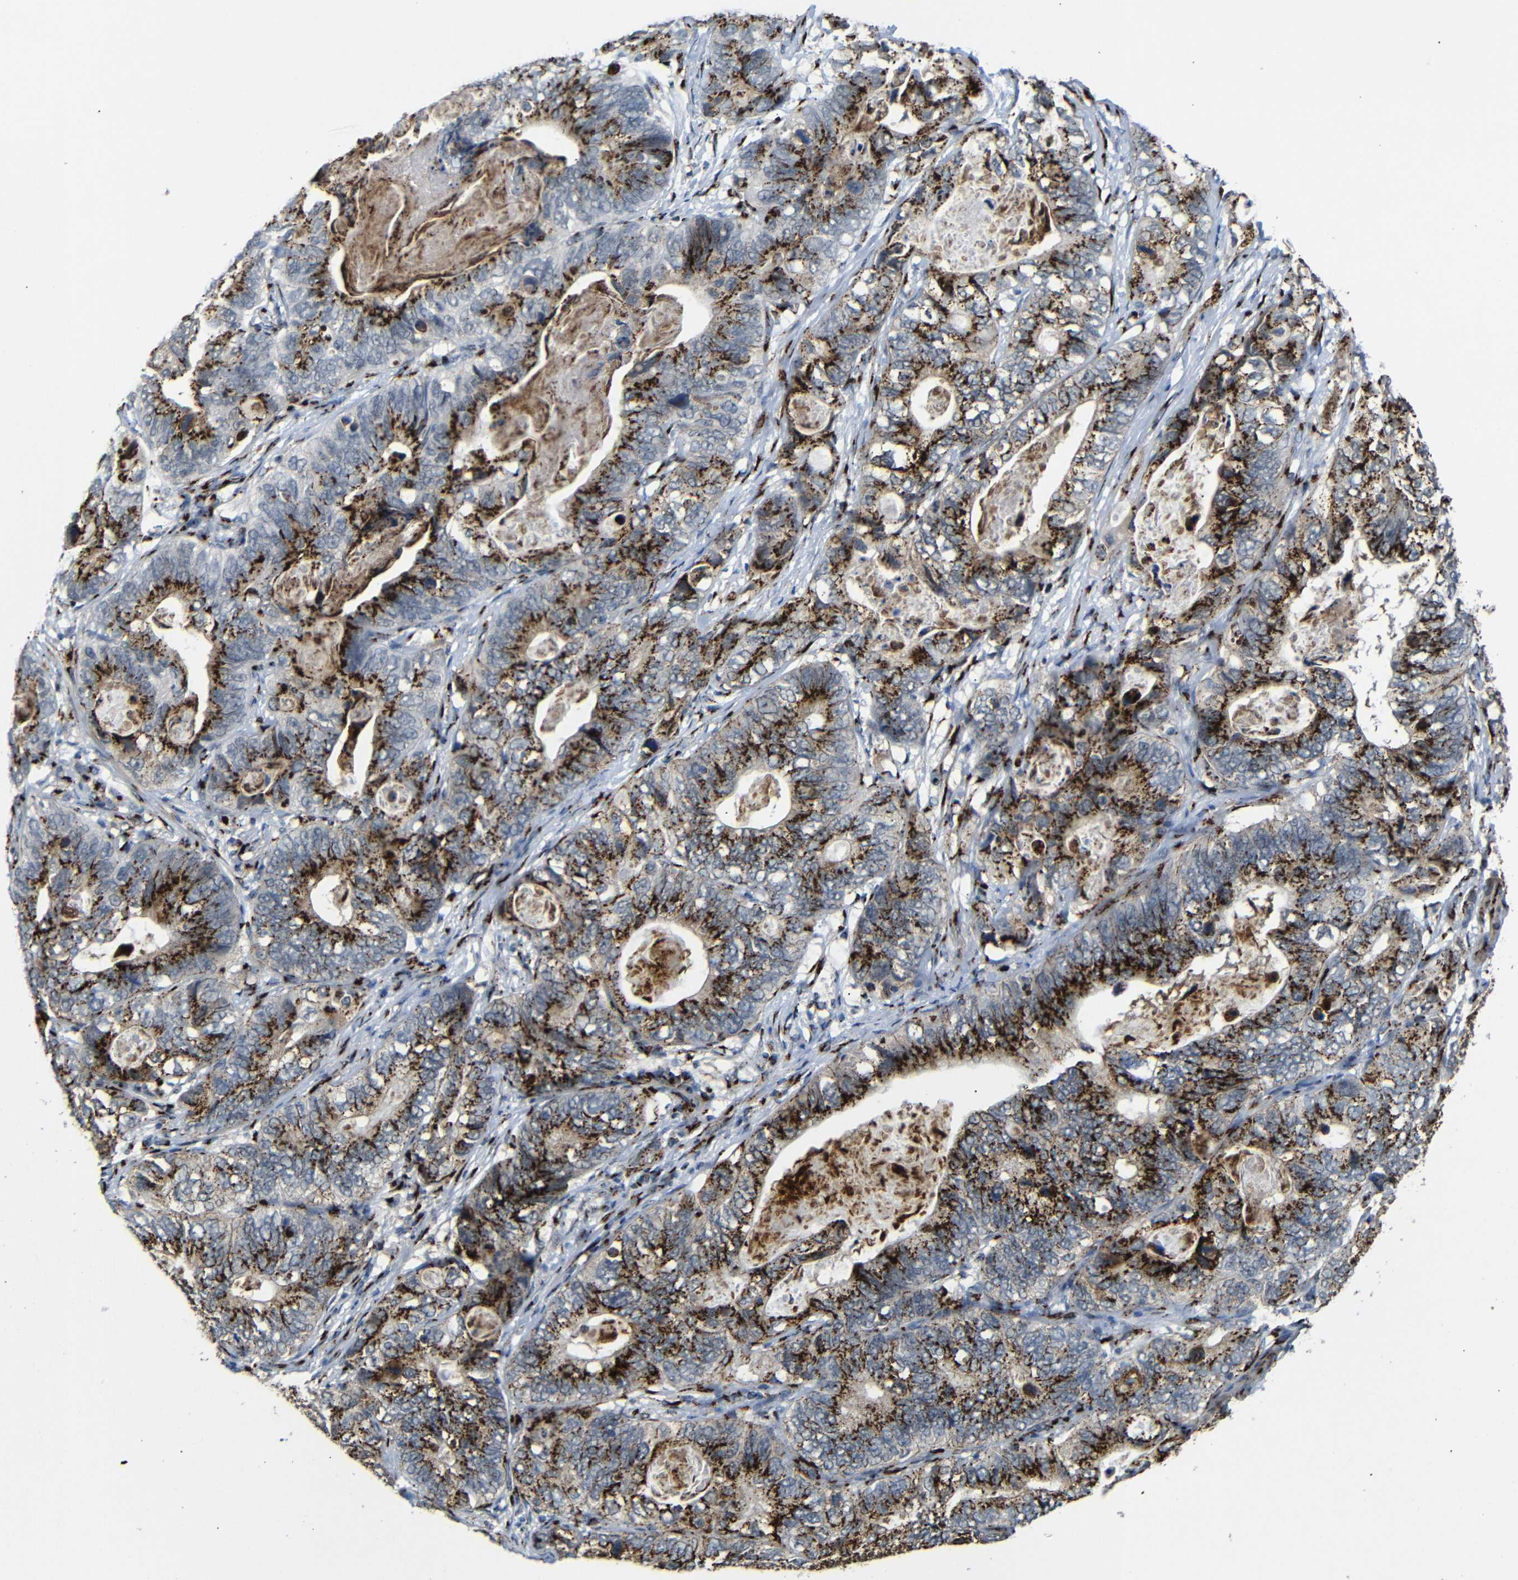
{"staining": {"intensity": "strong", "quantity": ">75%", "location": "cytoplasmic/membranous"}, "tissue": "stomach cancer", "cell_type": "Tumor cells", "image_type": "cancer", "snomed": [{"axis": "morphology", "description": "Adenocarcinoma, NOS"}, {"axis": "topography", "description": "Stomach"}], "caption": "Brown immunohistochemical staining in human stomach cancer (adenocarcinoma) shows strong cytoplasmic/membranous positivity in approximately >75% of tumor cells.", "gene": "TGOLN2", "patient": {"sex": "female", "age": 89}}